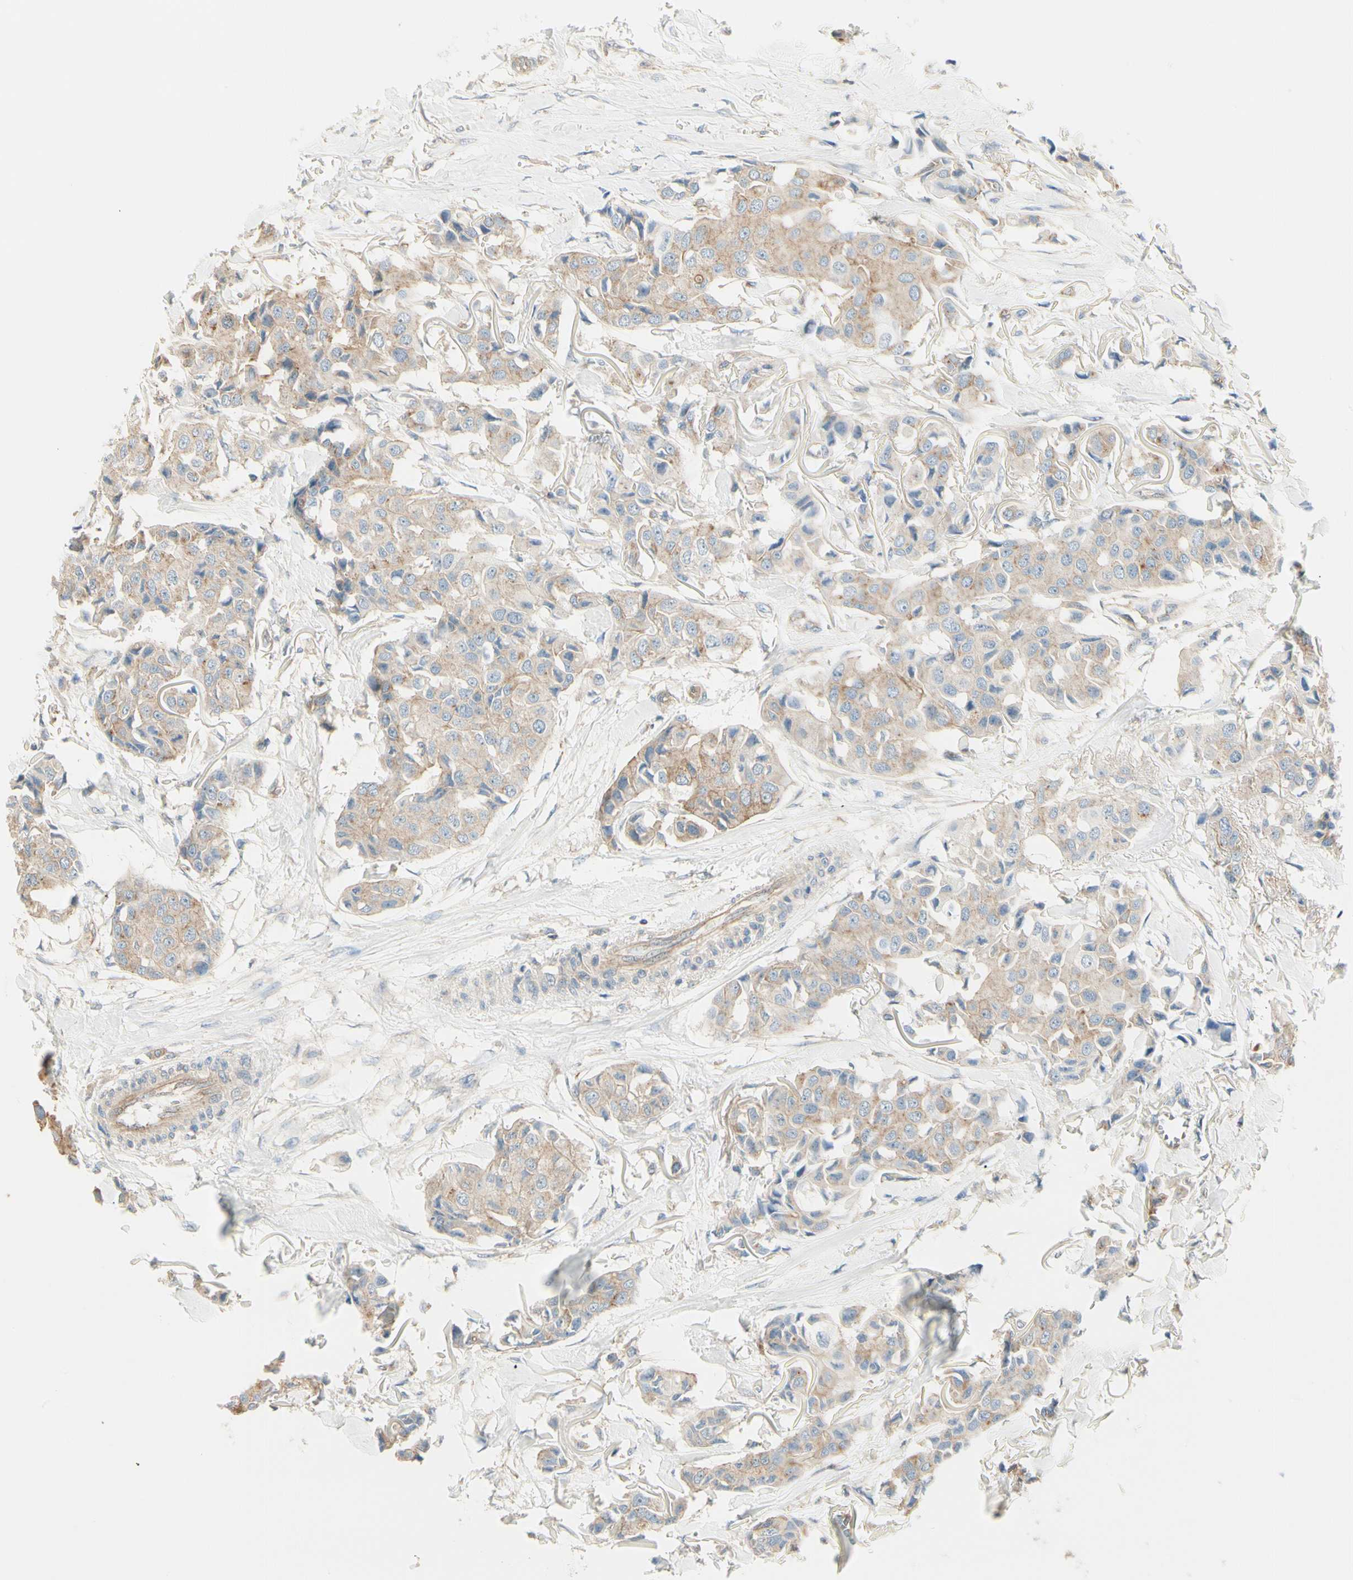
{"staining": {"intensity": "weak", "quantity": ">75%", "location": "cytoplasmic/membranous"}, "tissue": "breast cancer", "cell_type": "Tumor cells", "image_type": "cancer", "snomed": [{"axis": "morphology", "description": "Duct carcinoma"}, {"axis": "topography", "description": "Breast"}], "caption": "Breast cancer stained for a protein (brown) shows weak cytoplasmic/membranous positive expression in approximately >75% of tumor cells.", "gene": "AGFG1", "patient": {"sex": "female", "age": 80}}